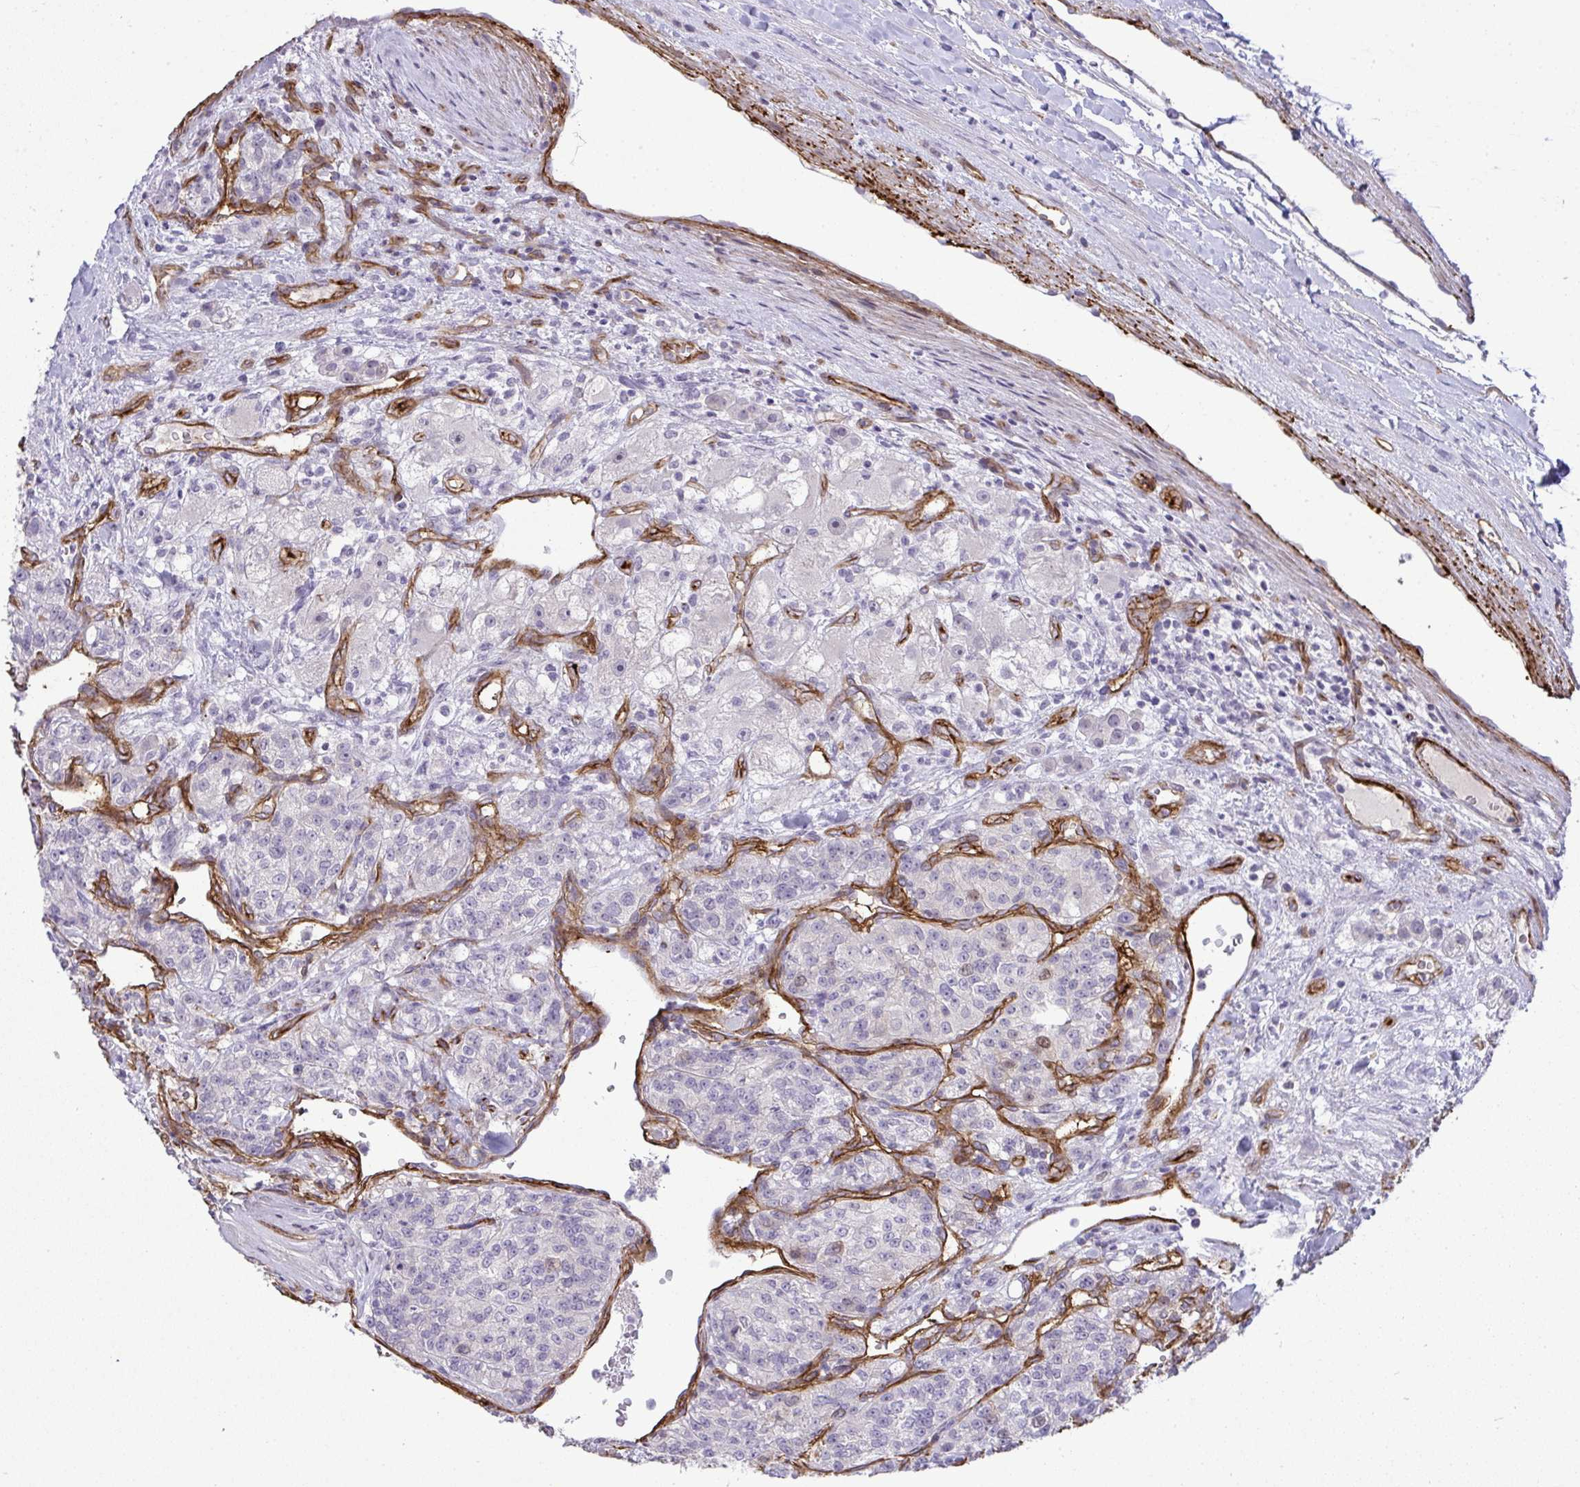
{"staining": {"intensity": "negative", "quantity": "none", "location": "none"}, "tissue": "renal cancer", "cell_type": "Tumor cells", "image_type": "cancer", "snomed": [{"axis": "morphology", "description": "Adenocarcinoma, NOS"}, {"axis": "topography", "description": "Kidney"}], "caption": "DAB immunohistochemical staining of human adenocarcinoma (renal) shows no significant staining in tumor cells.", "gene": "UBE2S", "patient": {"sex": "female", "age": 63}}